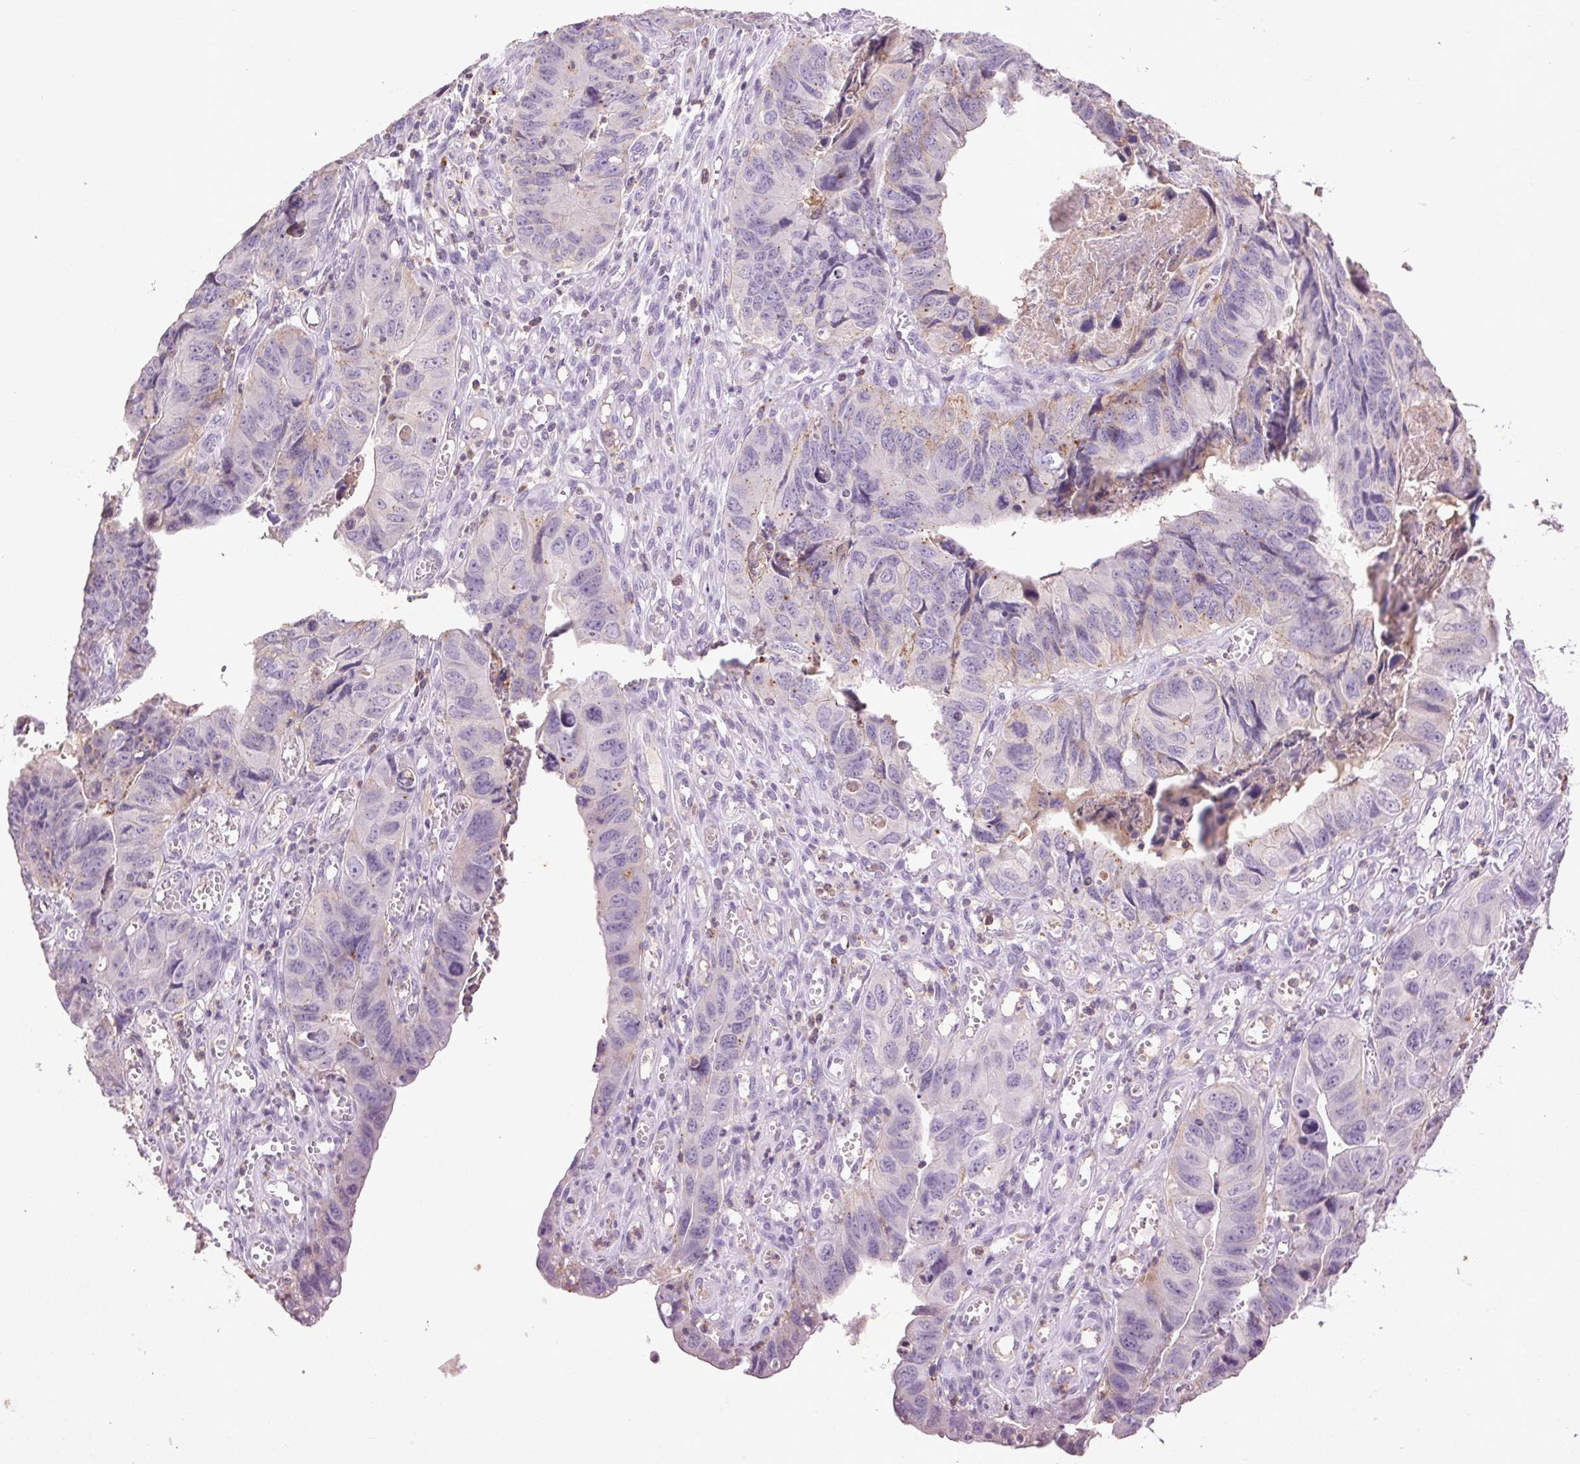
{"staining": {"intensity": "weak", "quantity": "<25%", "location": "cytoplasmic/membranous"}, "tissue": "stomach cancer", "cell_type": "Tumor cells", "image_type": "cancer", "snomed": [{"axis": "morphology", "description": "Adenocarcinoma, NOS"}, {"axis": "topography", "description": "Stomach, lower"}], "caption": "An immunohistochemistry micrograph of stomach adenocarcinoma is shown. There is no staining in tumor cells of stomach adenocarcinoma.", "gene": "FNDC7", "patient": {"sex": "male", "age": 77}}